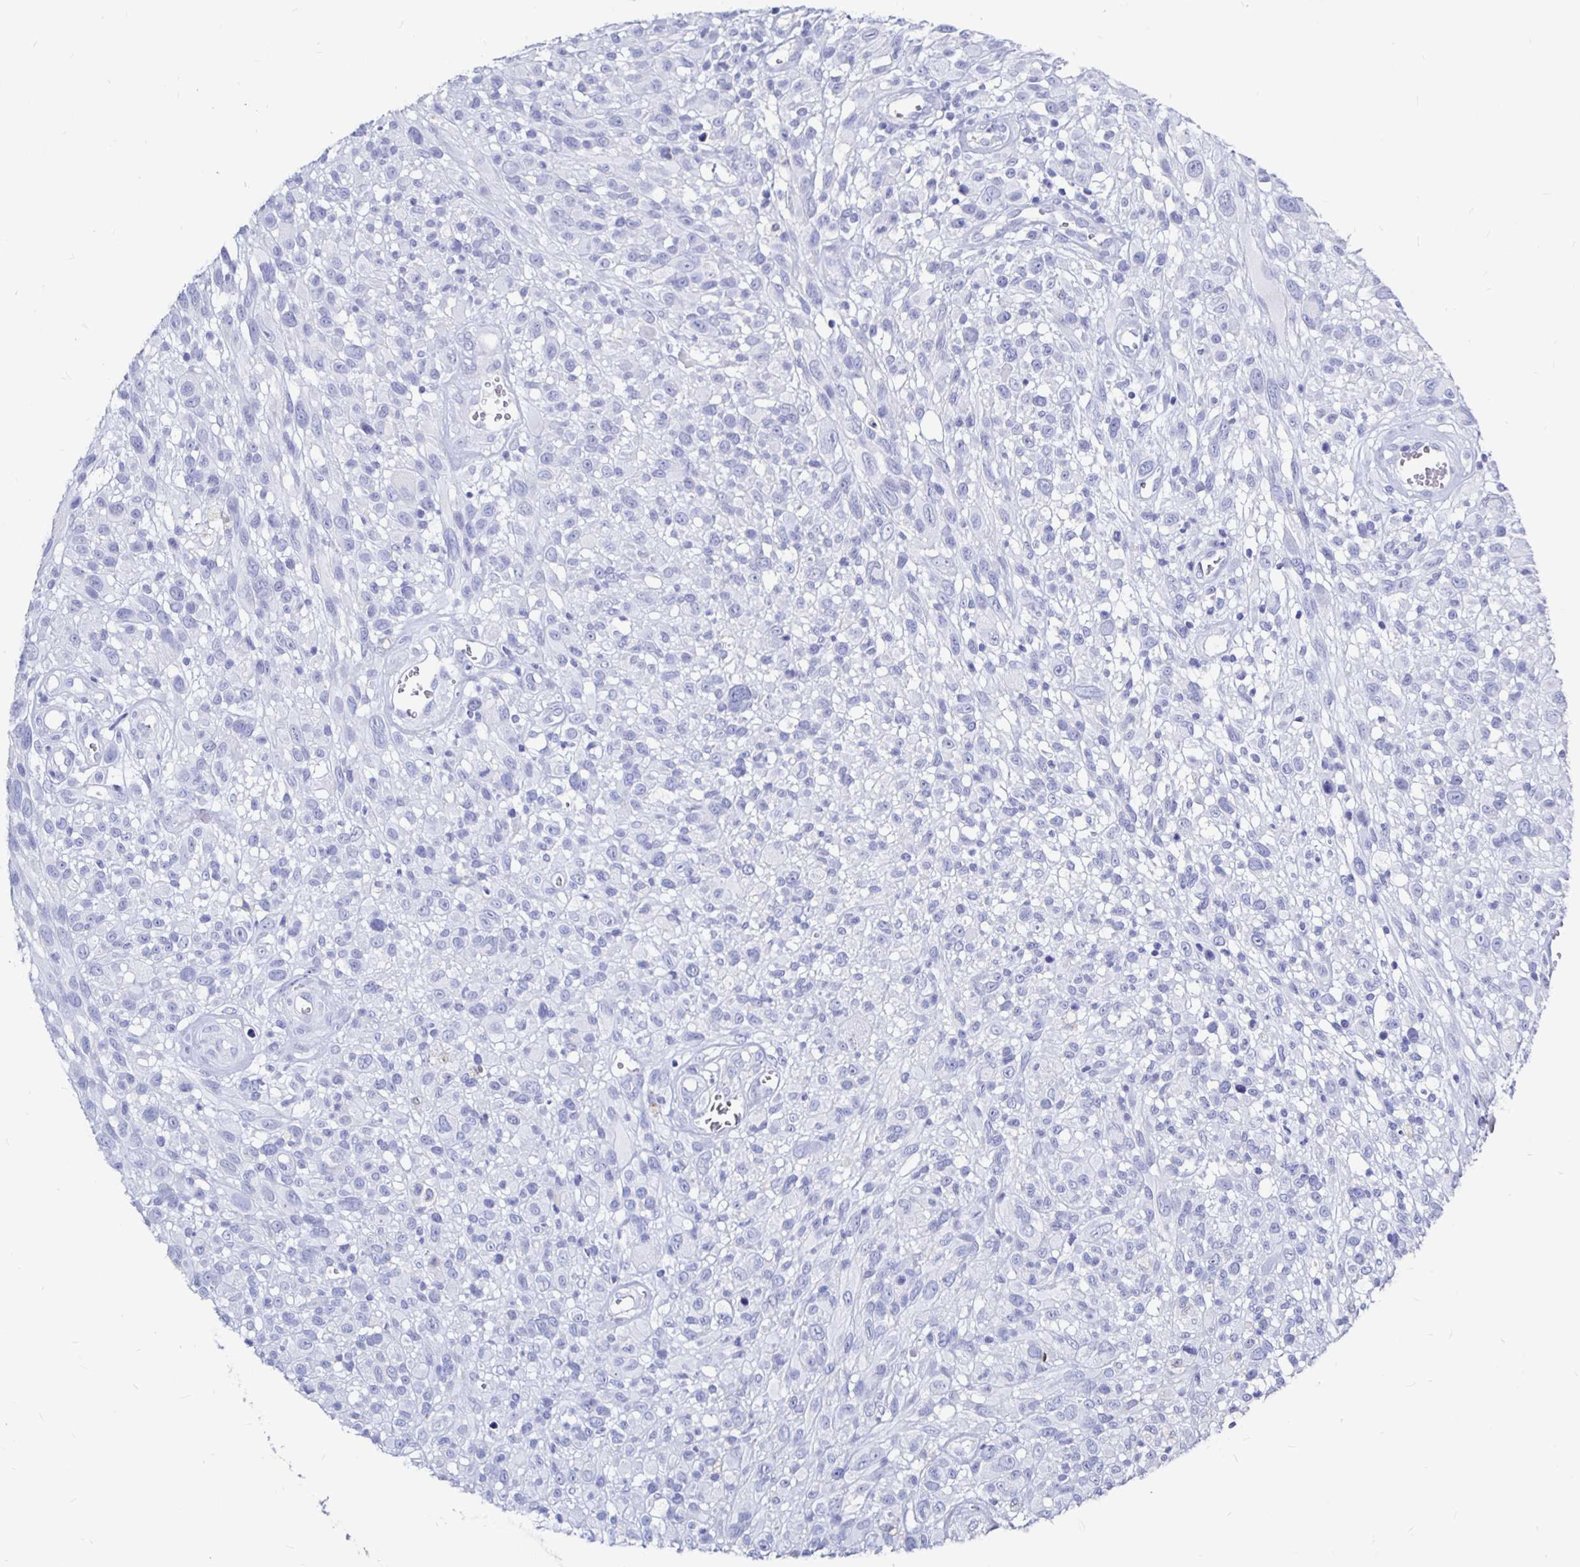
{"staining": {"intensity": "negative", "quantity": "none", "location": "none"}, "tissue": "melanoma", "cell_type": "Tumor cells", "image_type": "cancer", "snomed": [{"axis": "morphology", "description": "Malignant melanoma, NOS"}, {"axis": "topography", "description": "Skin"}], "caption": "The immunohistochemistry image has no significant expression in tumor cells of malignant melanoma tissue.", "gene": "LUZP4", "patient": {"sex": "male", "age": 68}}